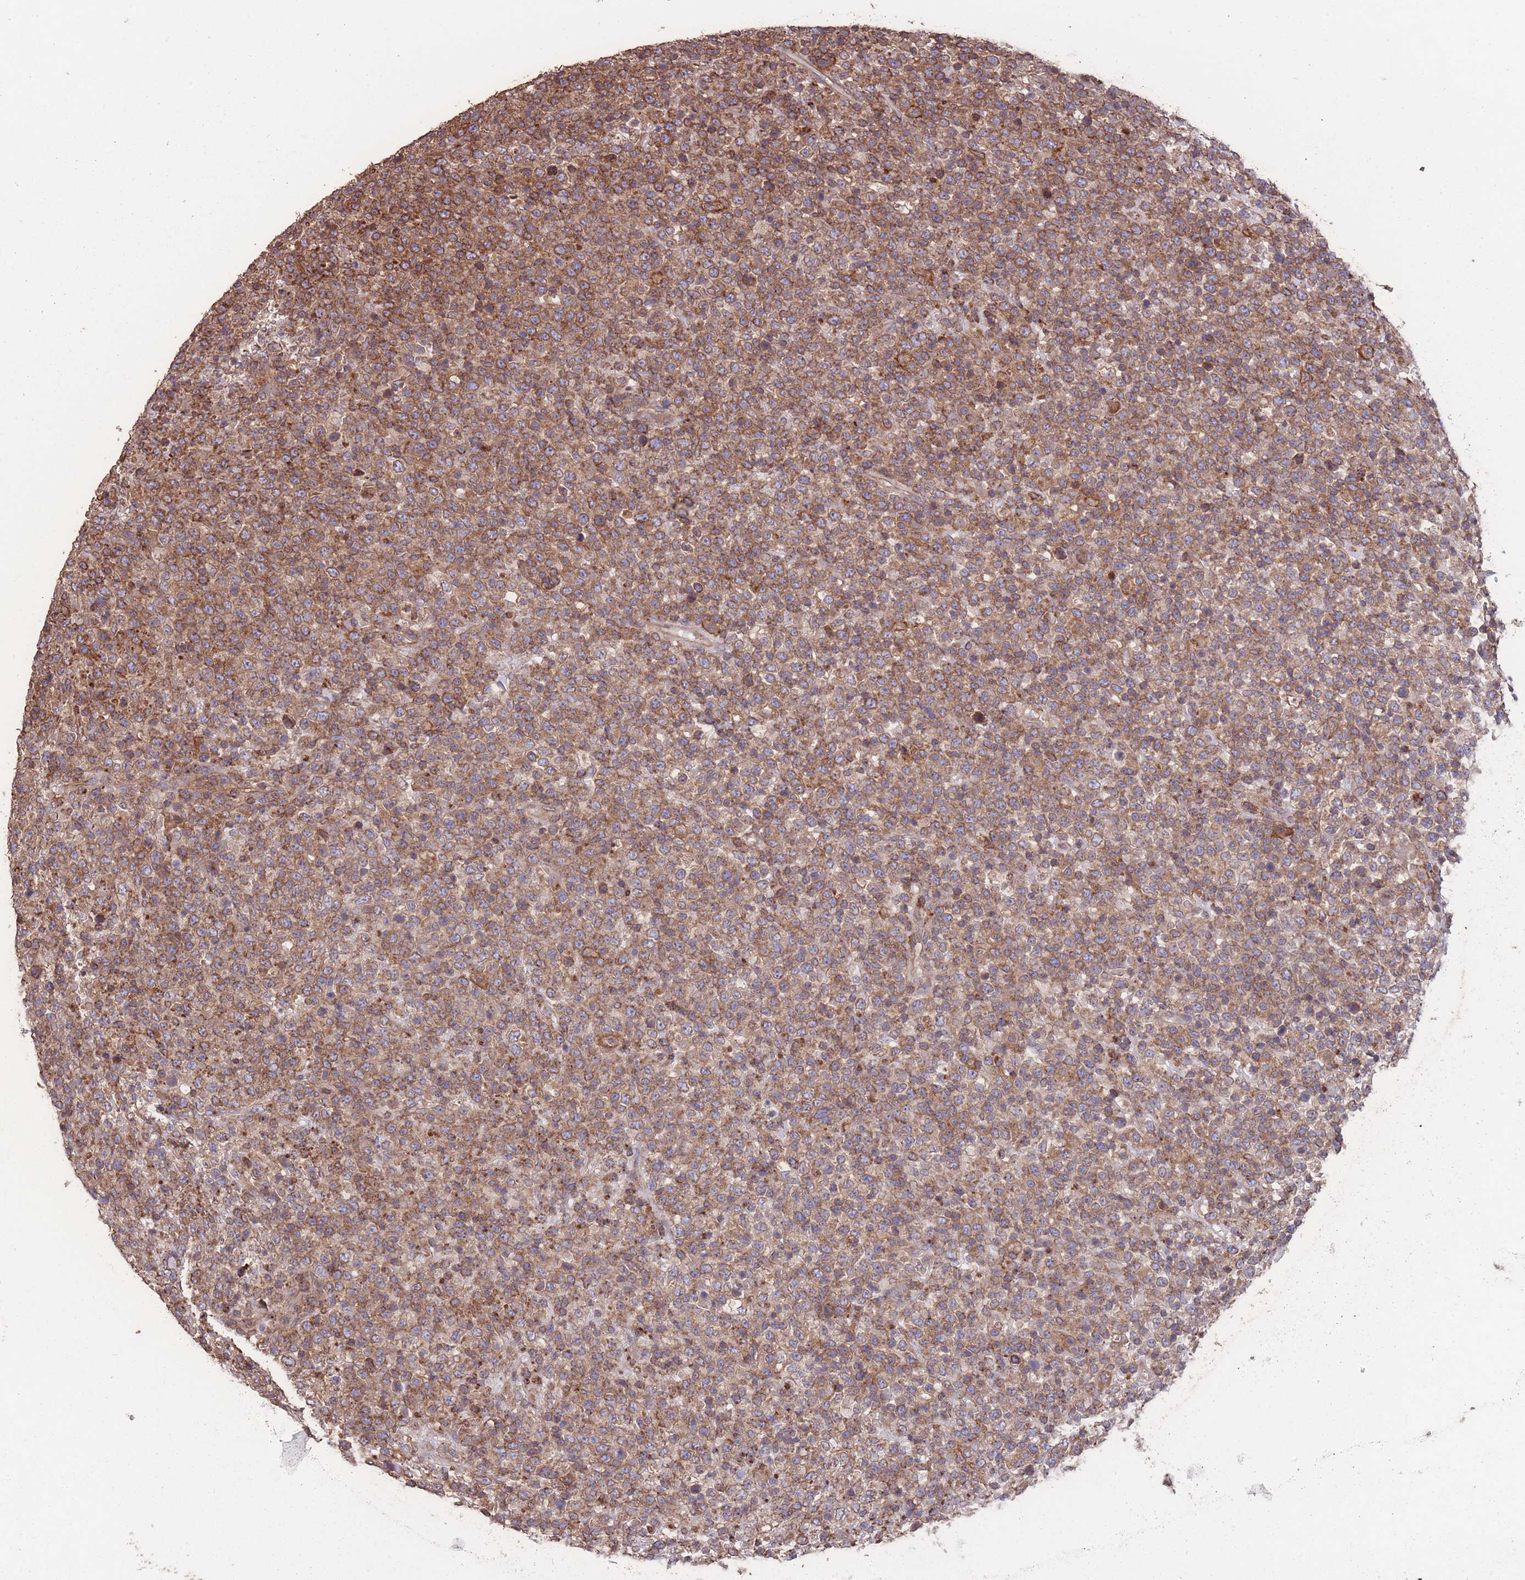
{"staining": {"intensity": "strong", "quantity": ">75%", "location": "cytoplasmic/membranous"}, "tissue": "lymphoma", "cell_type": "Tumor cells", "image_type": "cancer", "snomed": [{"axis": "morphology", "description": "Malignant lymphoma, non-Hodgkin's type, High grade"}, {"axis": "topography", "description": "Colon"}], "caption": "Human lymphoma stained for a protein (brown) demonstrates strong cytoplasmic/membranous positive staining in about >75% of tumor cells.", "gene": "NUDT21", "patient": {"sex": "female", "age": 53}}